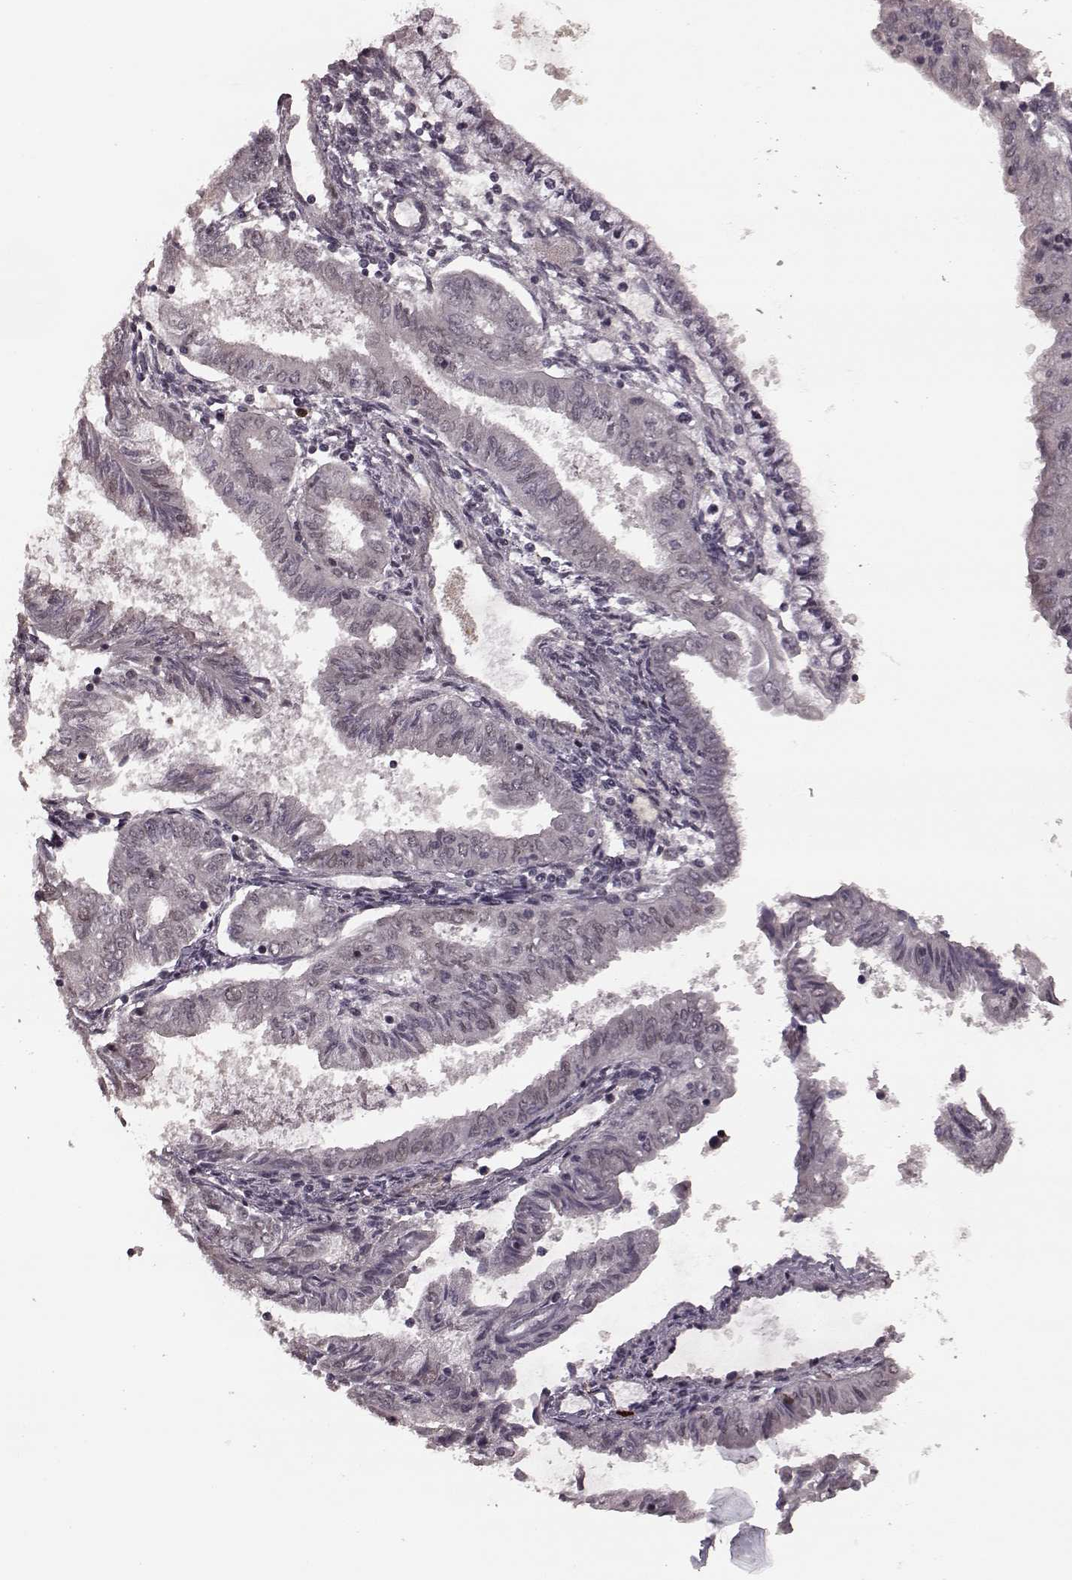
{"staining": {"intensity": "negative", "quantity": "none", "location": "none"}, "tissue": "endometrial cancer", "cell_type": "Tumor cells", "image_type": "cancer", "snomed": [{"axis": "morphology", "description": "Adenocarcinoma, NOS"}, {"axis": "topography", "description": "Endometrium"}], "caption": "High magnification brightfield microscopy of endometrial adenocarcinoma stained with DAB (3,3'-diaminobenzidine) (brown) and counterstained with hematoxylin (blue): tumor cells show no significant expression.", "gene": "PLCB4", "patient": {"sex": "female", "age": 68}}